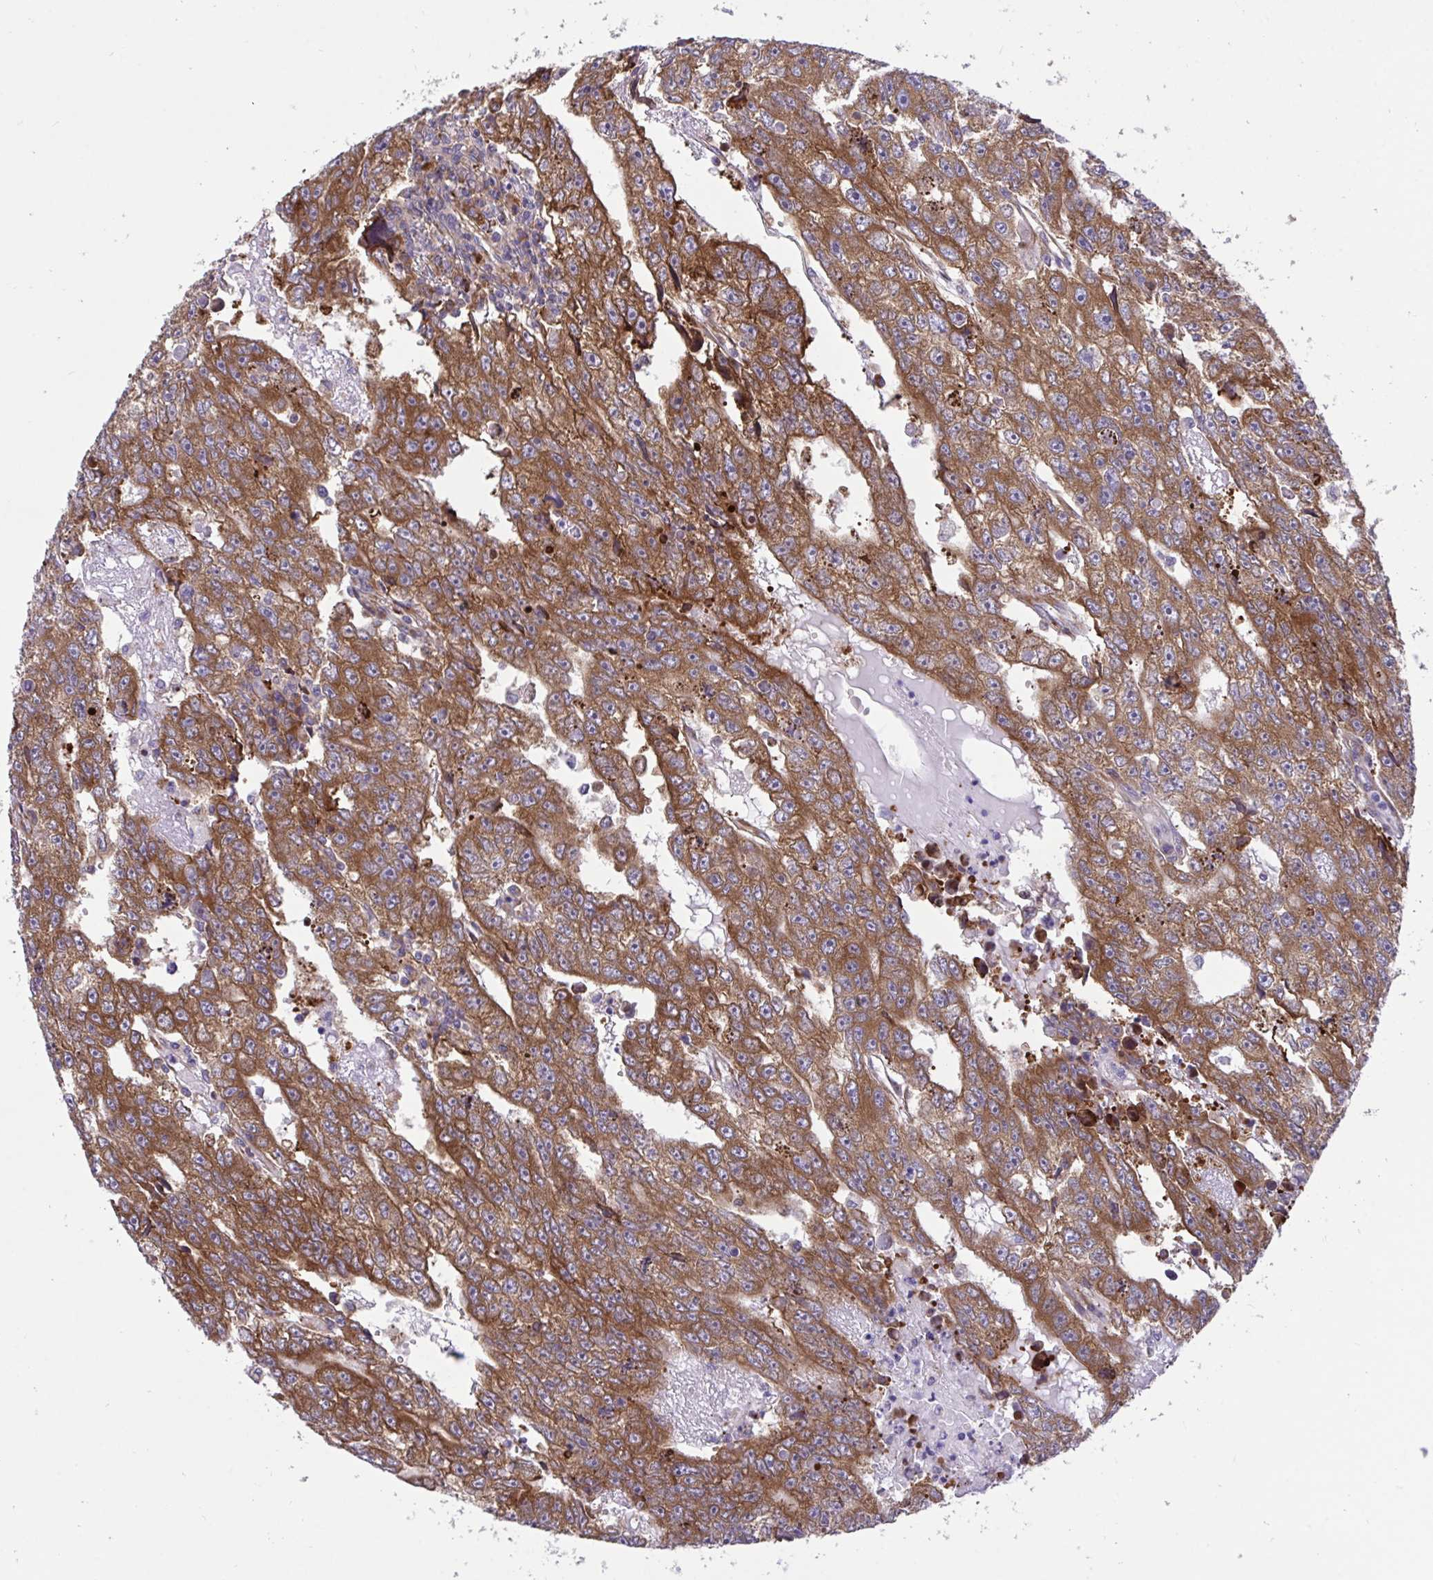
{"staining": {"intensity": "strong", "quantity": ">75%", "location": "cytoplasmic/membranous"}, "tissue": "testis cancer", "cell_type": "Tumor cells", "image_type": "cancer", "snomed": [{"axis": "morphology", "description": "Carcinoma, Embryonal, NOS"}, {"axis": "topography", "description": "Testis"}], "caption": "Immunohistochemical staining of human testis cancer reveals high levels of strong cytoplasmic/membranous staining in approximately >75% of tumor cells. The staining was performed using DAB (3,3'-diaminobenzidine) to visualize the protein expression in brown, while the nuclei were stained in blue with hematoxylin (Magnification: 20x).", "gene": "RPS15", "patient": {"sex": "male", "age": 20}}